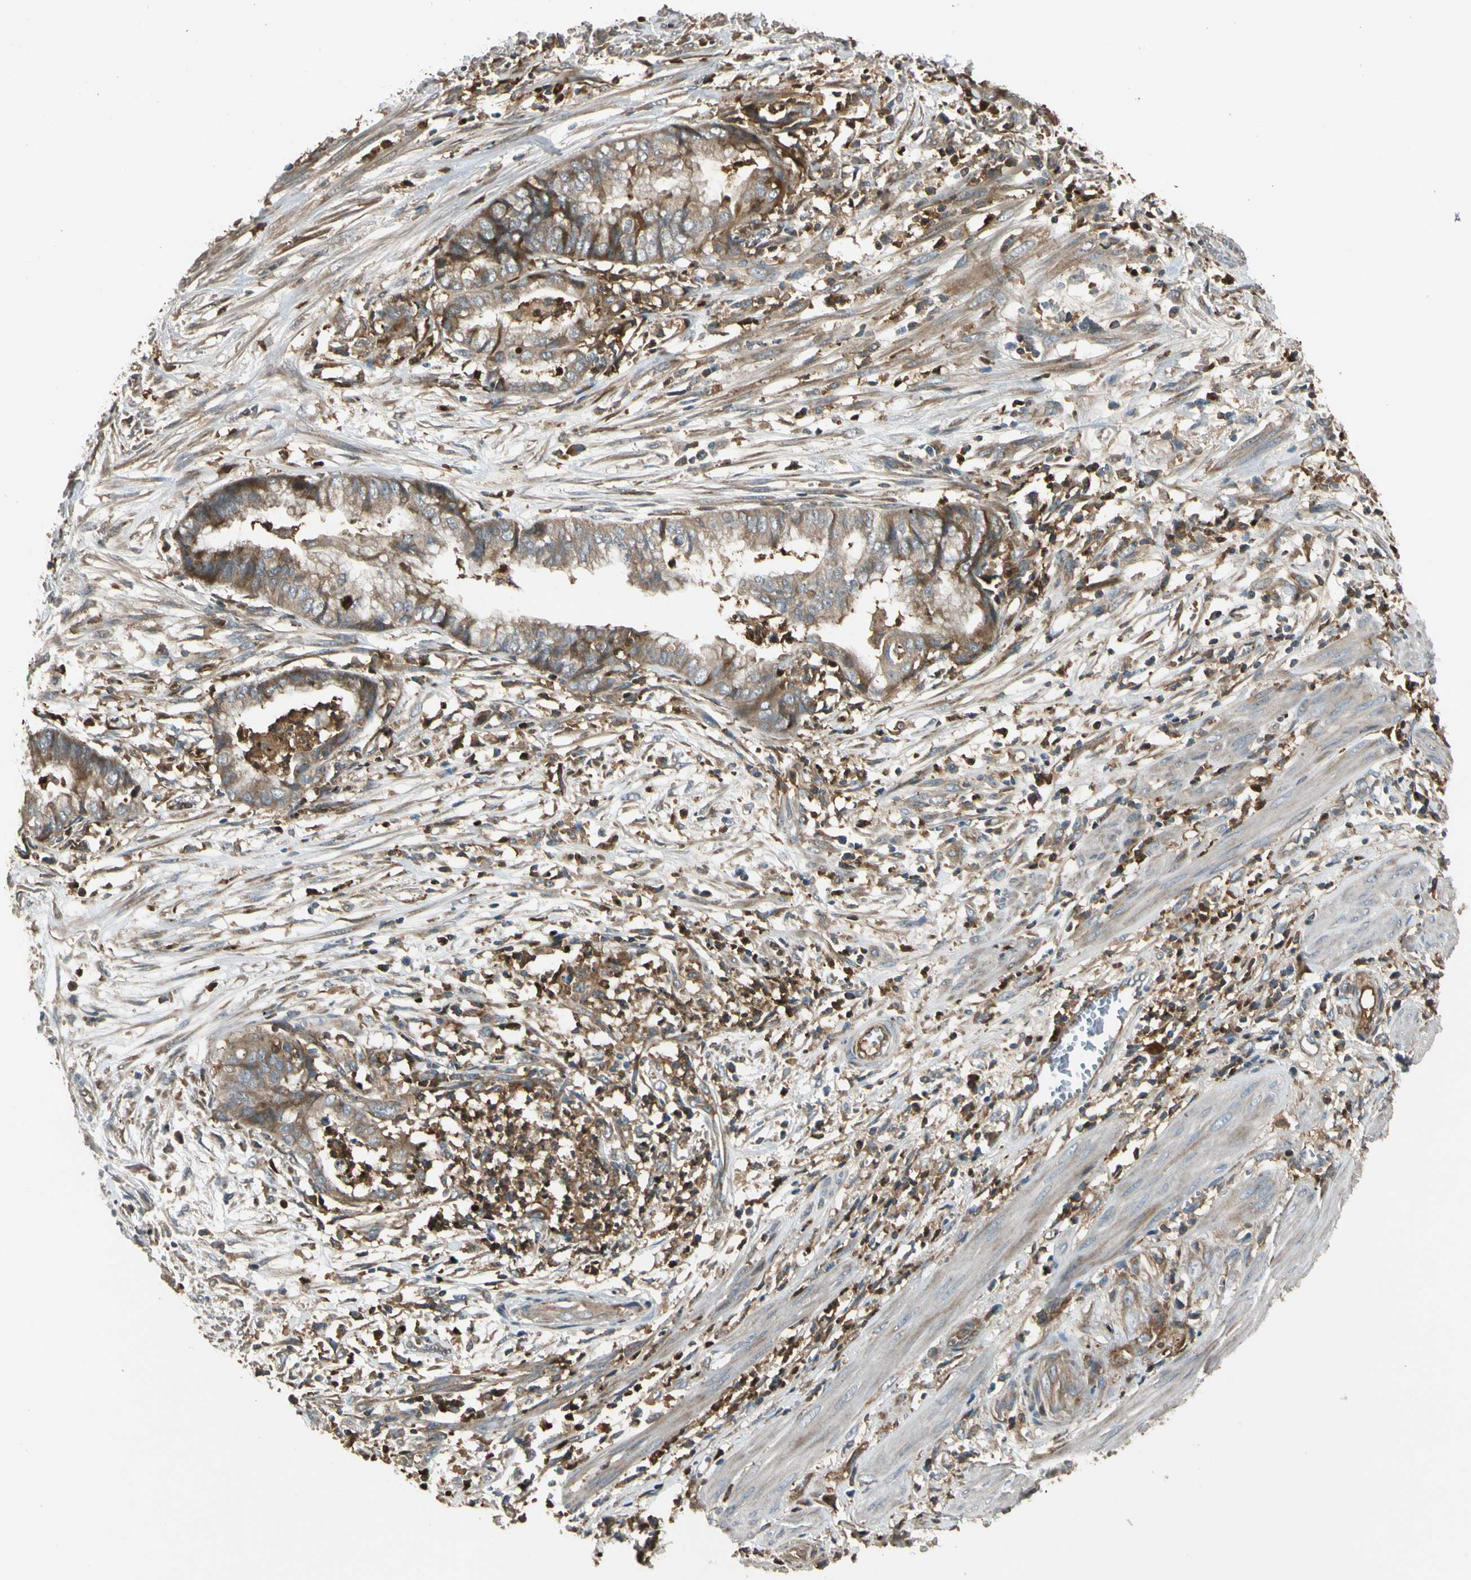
{"staining": {"intensity": "moderate", "quantity": "25%-75%", "location": "cytoplasmic/membranous"}, "tissue": "endometrial cancer", "cell_type": "Tumor cells", "image_type": "cancer", "snomed": [{"axis": "morphology", "description": "Necrosis, NOS"}, {"axis": "morphology", "description": "Adenocarcinoma, NOS"}, {"axis": "topography", "description": "Endometrium"}], "caption": "Endometrial adenocarcinoma stained for a protein (brown) reveals moderate cytoplasmic/membranous positive staining in about 25%-75% of tumor cells.", "gene": "STX11", "patient": {"sex": "female", "age": 79}}